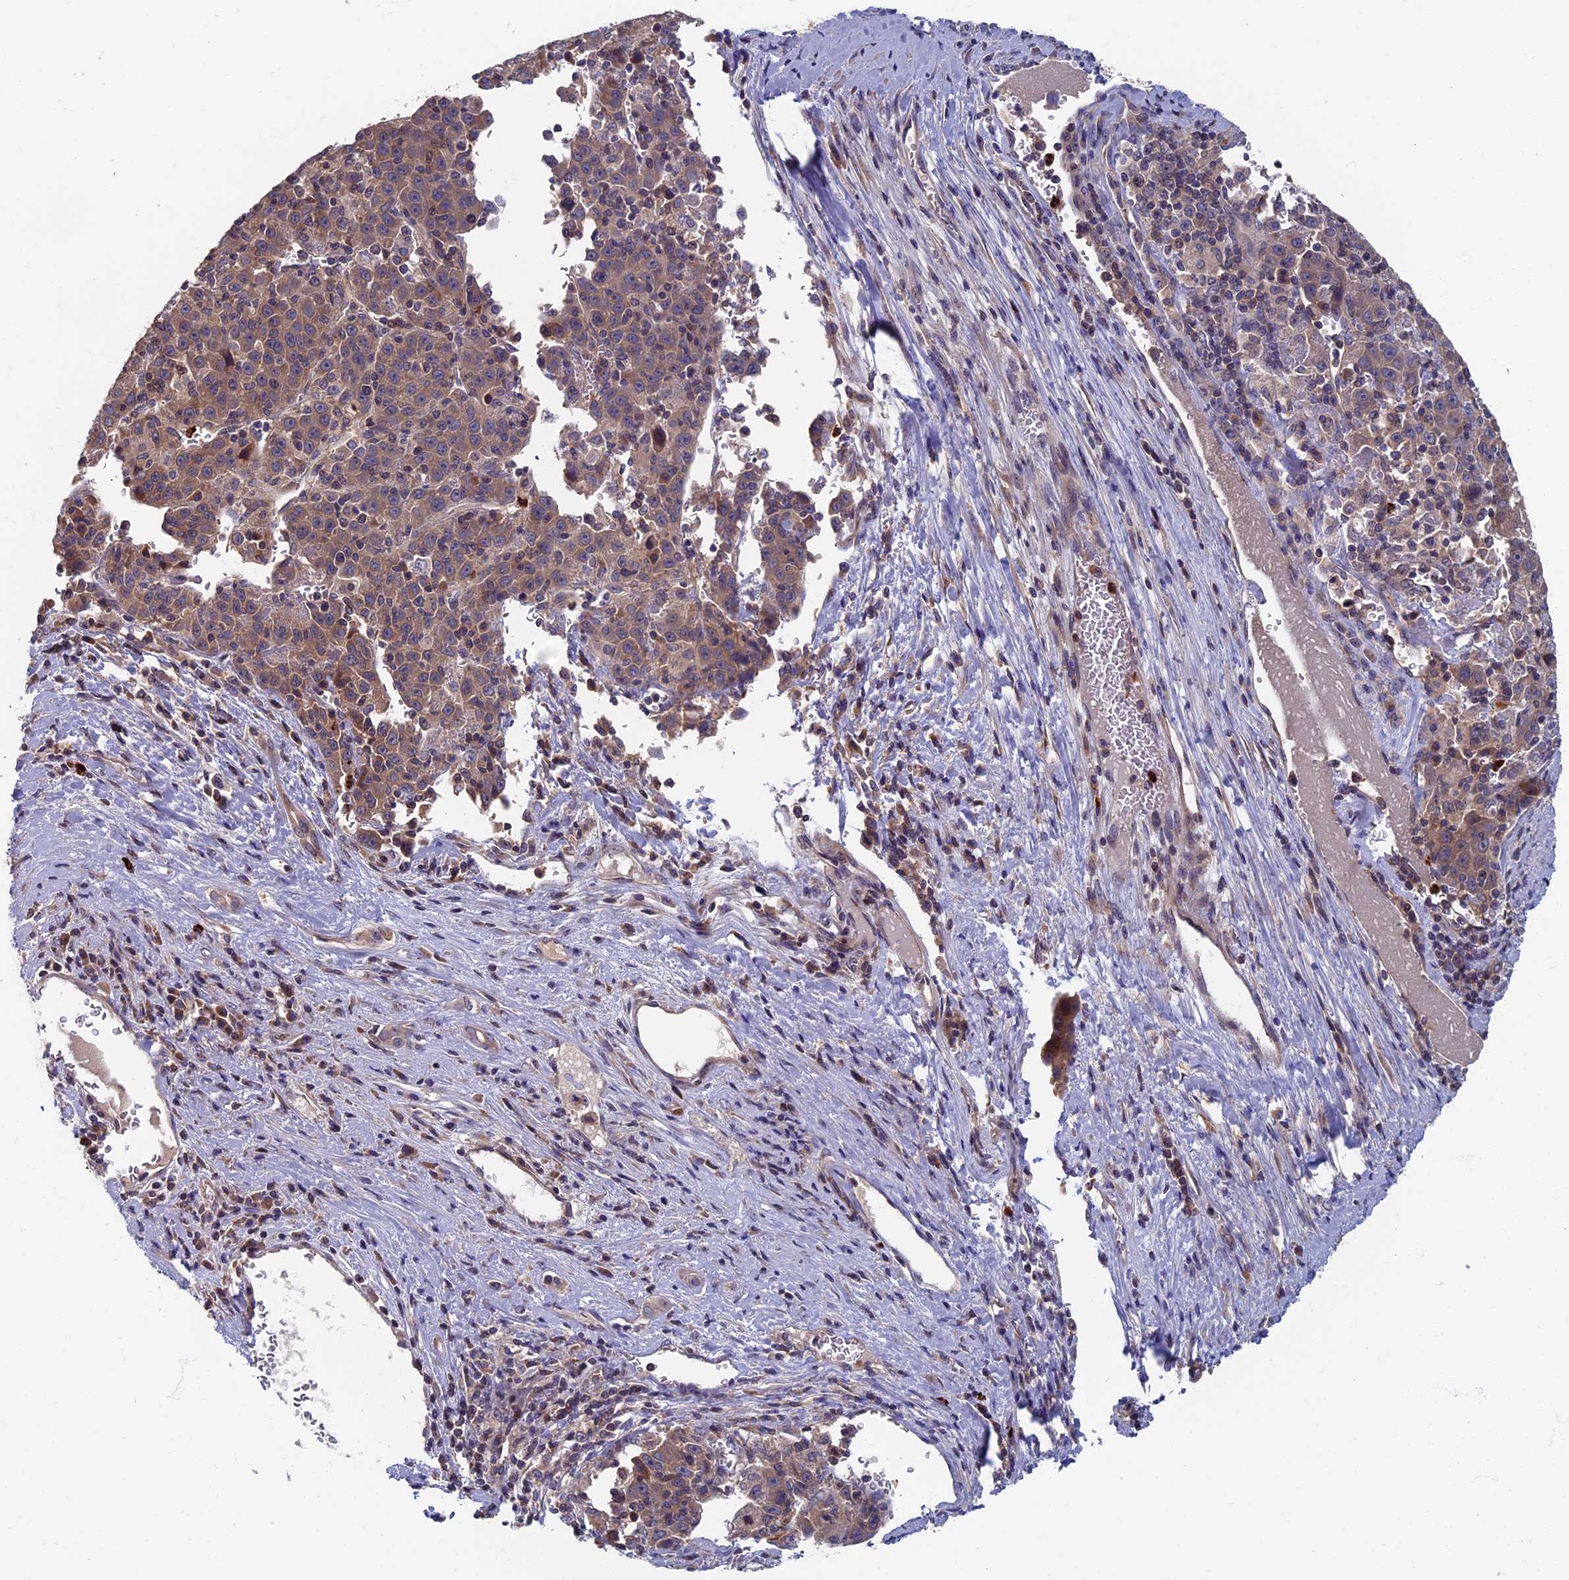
{"staining": {"intensity": "moderate", "quantity": ">75%", "location": "cytoplasmic/membranous"}, "tissue": "liver cancer", "cell_type": "Tumor cells", "image_type": "cancer", "snomed": [{"axis": "morphology", "description": "Carcinoma, Hepatocellular, NOS"}, {"axis": "topography", "description": "Liver"}], "caption": "High-power microscopy captured an IHC image of liver cancer, revealing moderate cytoplasmic/membranous staining in about >75% of tumor cells.", "gene": "TNK2", "patient": {"sex": "female", "age": 53}}